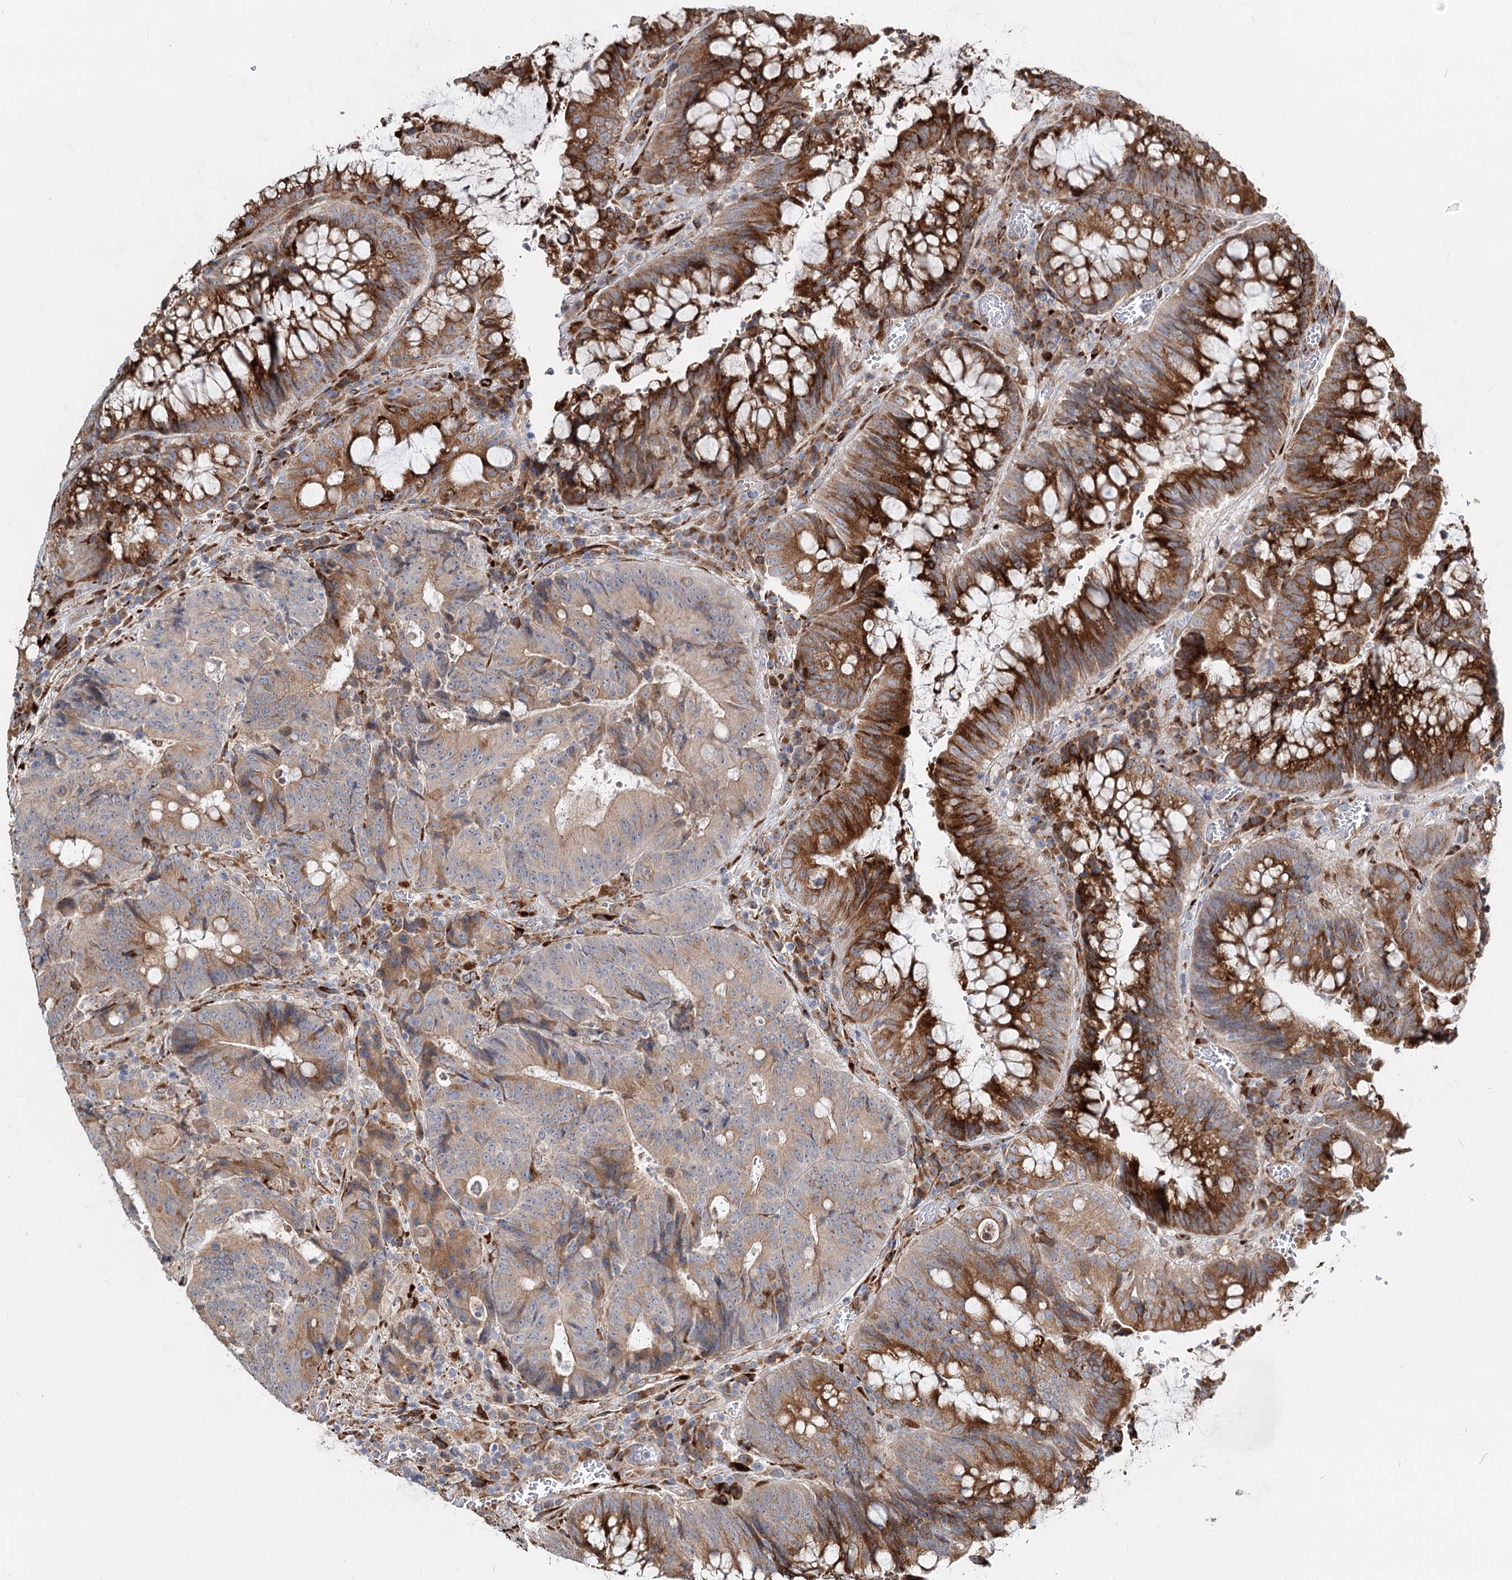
{"staining": {"intensity": "strong", "quantity": ">75%", "location": "cytoplasmic/membranous"}, "tissue": "colorectal cancer", "cell_type": "Tumor cells", "image_type": "cancer", "snomed": [{"axis": "morphology", "description": "Adenocarcinoma, NOS"}, {"axis": "topography", "description": "Rectum"}], "caption": "This is a photomicrograph of immunohistochemistry (IHC) staining of colorectal adenocarcinoma, which shows strong staining in the cytoplasmic/membranous of tumor cells.", "gene": "SPART", "patient": {"sex": "male", "age": 69}}